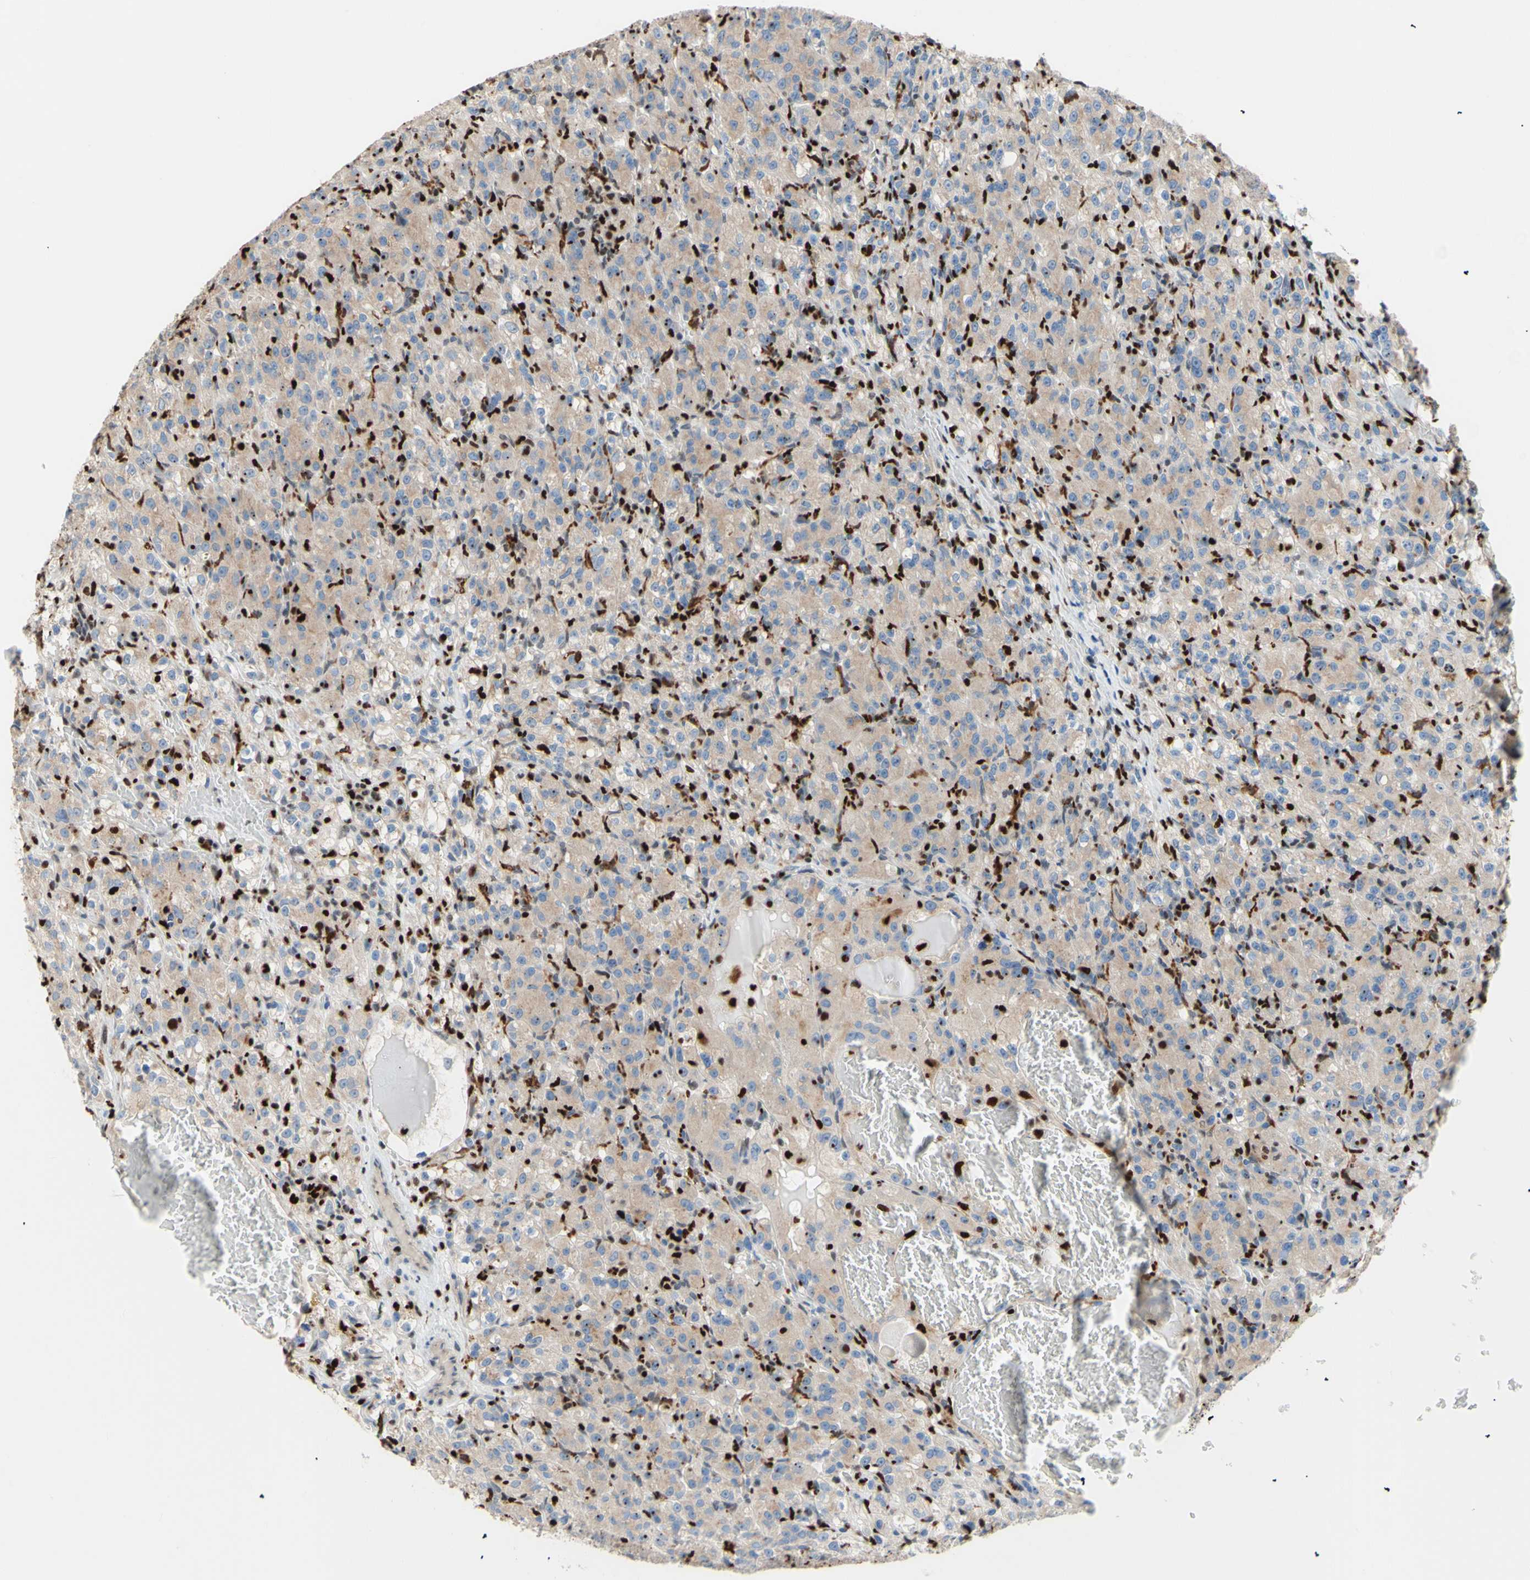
{"staining": {"intensity": "weak", "quantity": ">75%", "location": "cytoplasmic/membranous"}, "tissue": "renal cancer", "cell_type": "Tumor cells", "image_type": "cancer", "snomed": [{"axis": "morphology", "description": "Adenocarcinoma, NOS"}, {"axis": "topography", "description": "Kidney"}], "caption": "The immunohistochemical stain highlights weak cytoplasmic/membranous staining in tumor cells of renal cancer tissue.", "gene": "EED", "patient": {"sex": "male", "age": 61}}